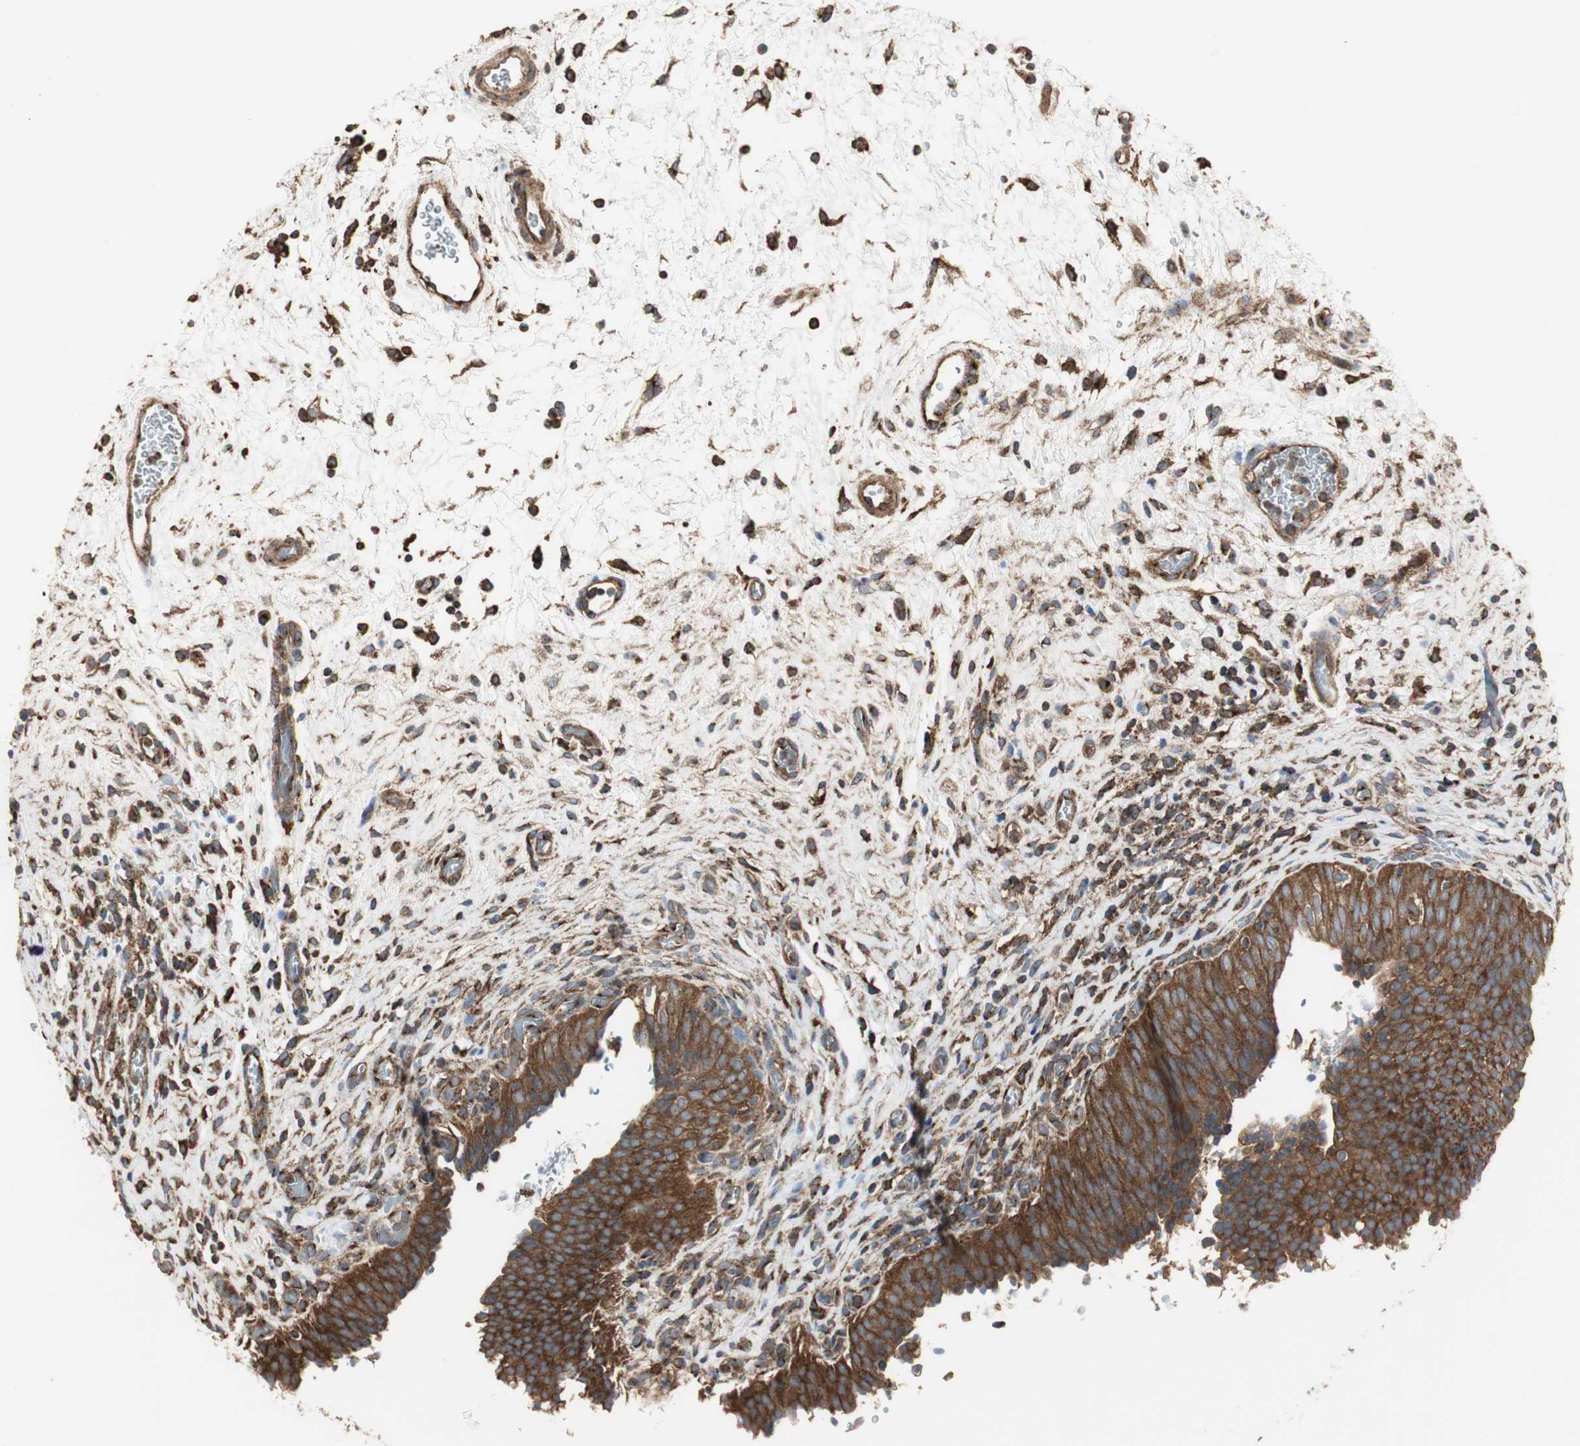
{"staining": {"intensity": "strong", "quantity": ">75%", "location": "cytoplasmic/membranous"}, "tissue": "urinary bladder", "cell_type": "Urothelial cells", "image_type": "normal", "snomed": [{"axis": "morphology", "description": "Normal tissue, NOS"}, {"axis": "topography", "description": "Urinary bladder"}], "caption": "Immunohistochemical staining of normal urinary bladder shows >75% levels of strong cytoplasmic/membranous protein positivity in approximately >75% of urothelial cells.", "gene": "H6PD", "patient": {"sex": "male", "age": 51}}